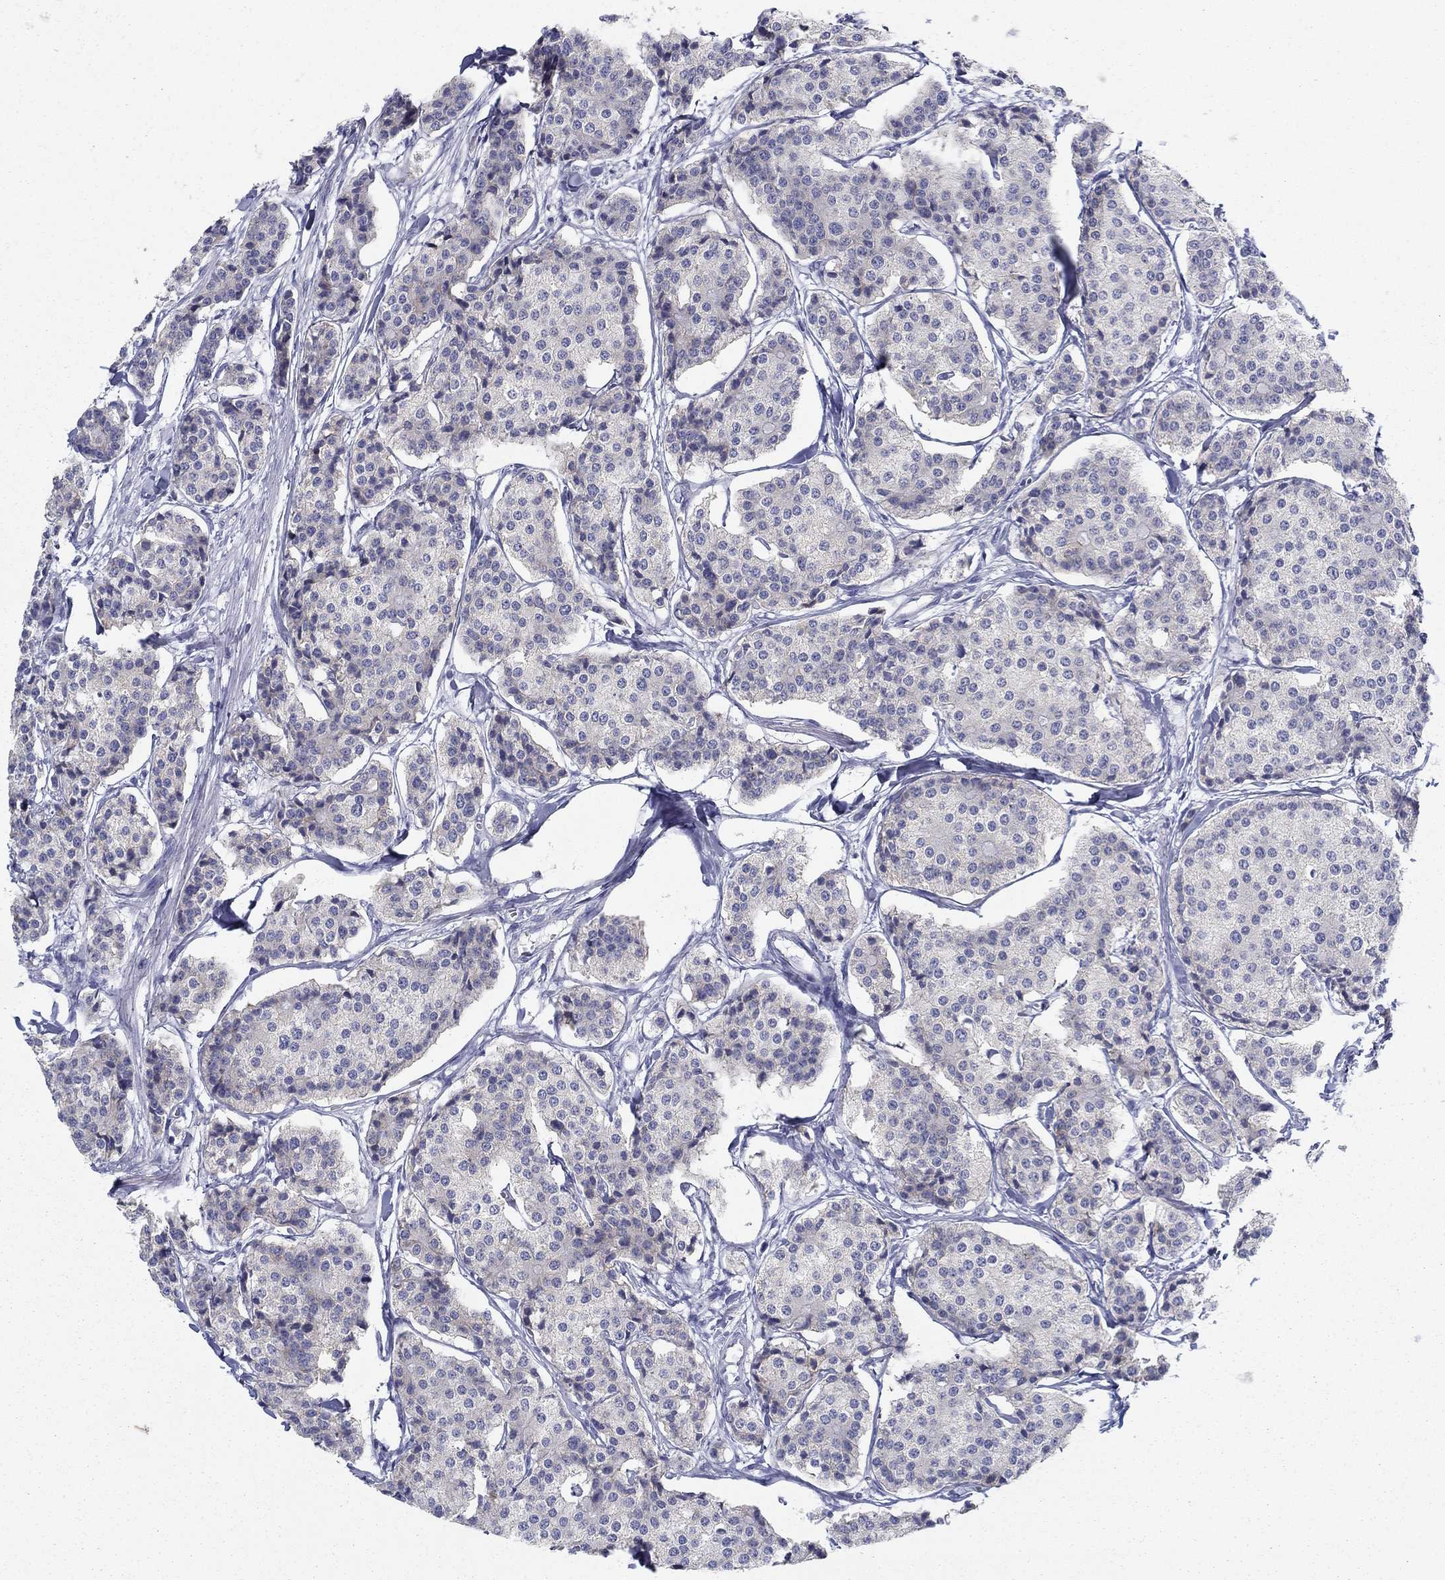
{"staining": {"intensity": "negative", "quantity": "none", "location": "none"}, "tissue": "carcinoid", "cell_type": "Tumor cells", "image_type": "cancer", "snomed": [{"axis": "morphology", "description": "Carcinoid, malignant, NOS"}, {"axis": "topography", "description": "Small intestine"}], "caption": "This is a micrograph of immunohistochemistry (IHC) staining of carcinoid, which shows no expression in tumor cells.", "gene": "FXR1", "patient": {"sex": "female", "age": 65}}